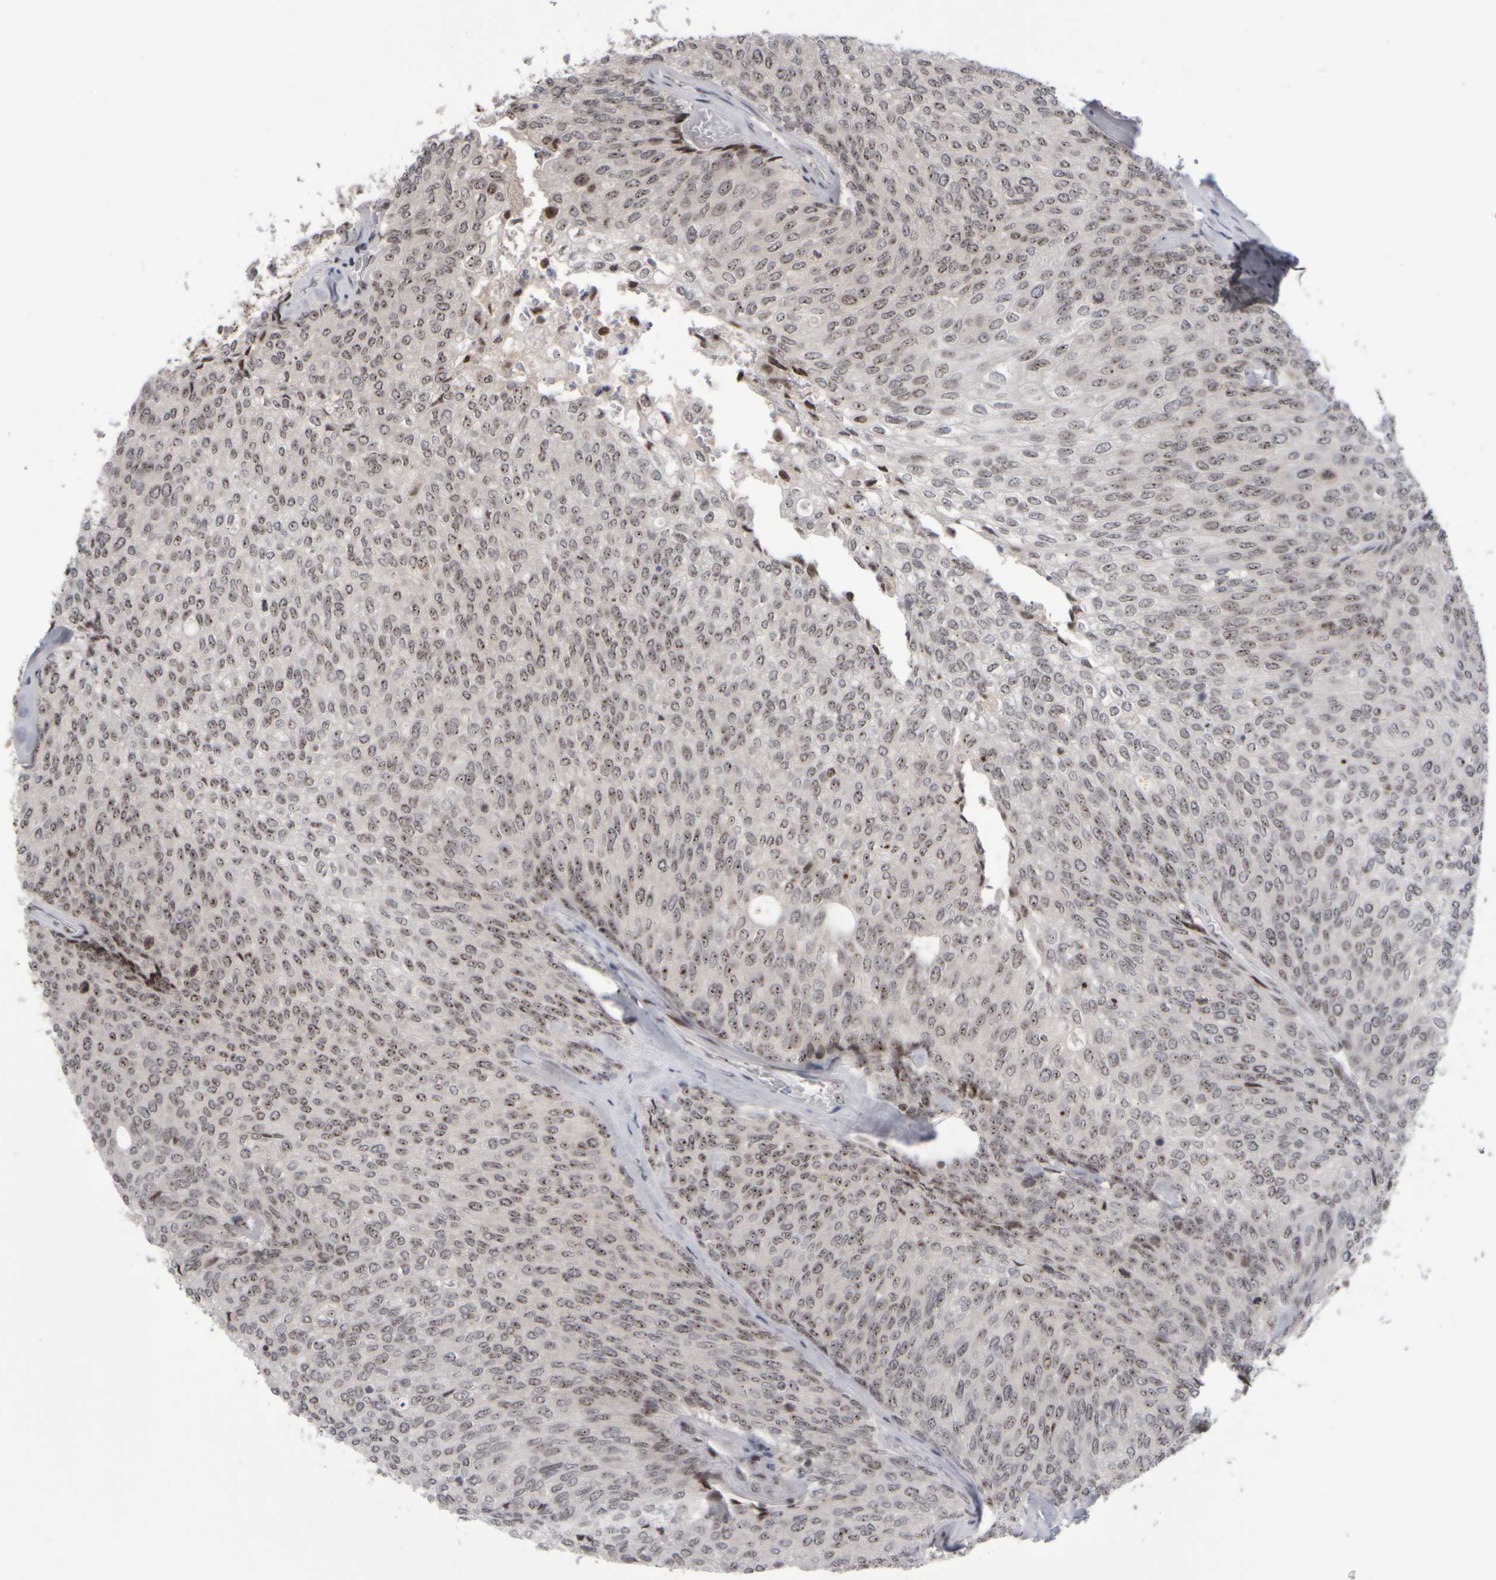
{"staining": {"intensity": "moderate", "quantity": ">75%", "location": "nuclear"}, "tissue": "urothelial cancer", "cell_type": "Tumor cells", "image_type": "cancer", "snomed": [{"axis": "morphology", "description": "Urothelial carcinoma, Low grade"}, {"axis": "topography", "description": "Urinary bladder"}], "caption": "A brown stain highlights moderate nuclear positivity of a protein in human low-grade urothelial carcinoma tumor cells.", "gene": "SURF6", "patient": {"sex": "female", "age": 79}}